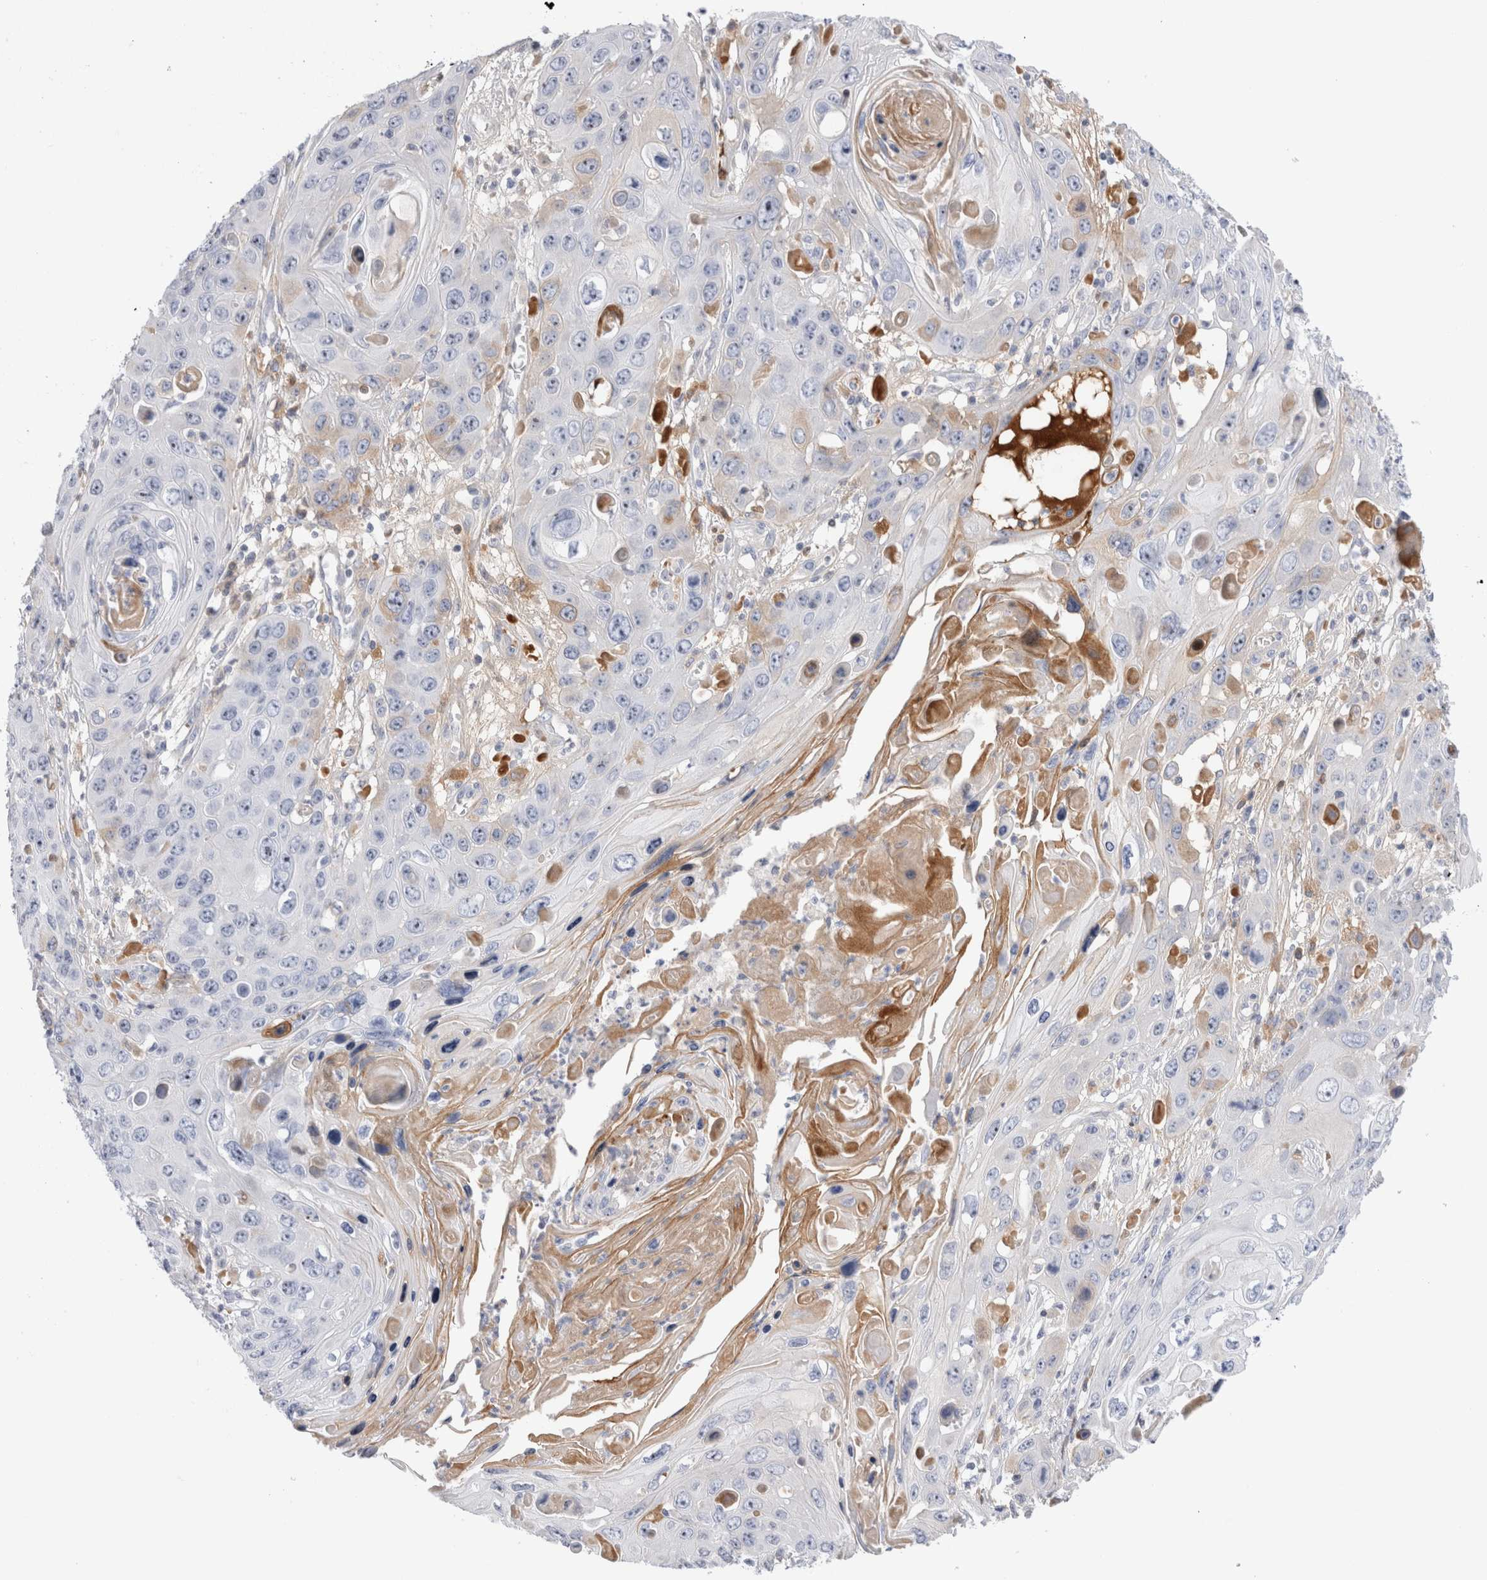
{"staining": {"intensity": "negative", "quantity": "none", "location": "none"}, "tissue": "skin cancer", "cell_type": "Tumor cells", "image_type": "cancer", "snomed": [{"axis": "morphology", "description": "Squamous cell carcinoma, NOS"}, {"axis": "topography", "description": "Skin"}], "caption": "Immunohistochemistry (IHC) of human skin squamous cell carcinoma reveals no staining in tumor cells.", "gene": "ECHDC2", "patient": {"sex": "male", "age": 55}}